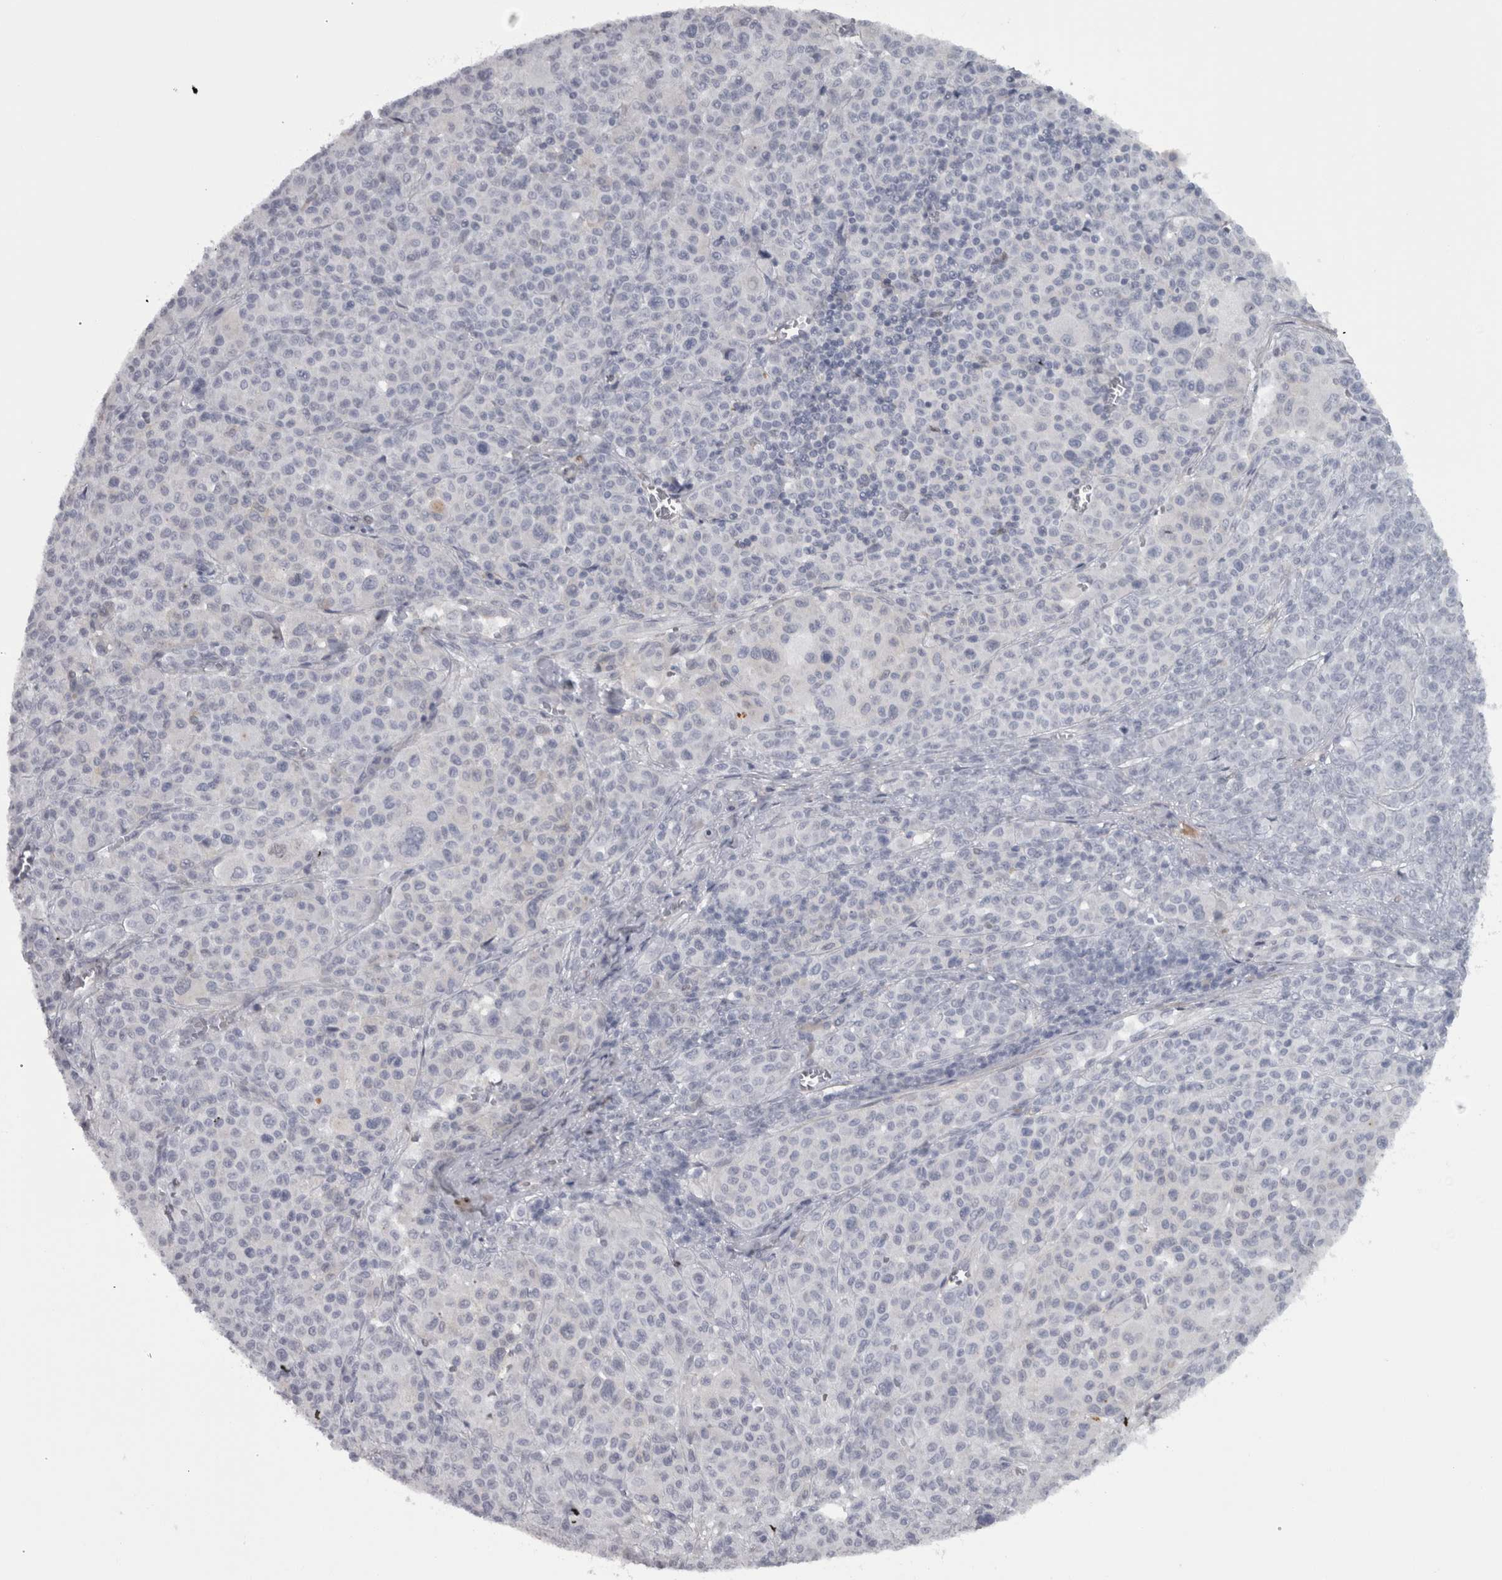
{"staining": {"intensity": "negative", "quantity": "none", "location": "none"}, "tissue": "melanoma", "cell_type": "Tumor cells", "image_type": "cancer", "snomed": [{"axis": "morphology", "description": "Malignant melanoma, Metastatic site"}, {"axis": "topography", "description": "Skin"}], "caption": "Tumor cells are negative for protein expression in human malignant melanoma (metastatic site). (DAB IHC, high magnification).", "gene": "PPP1R12B", "patient": {"sex": "female", "age": 74}}